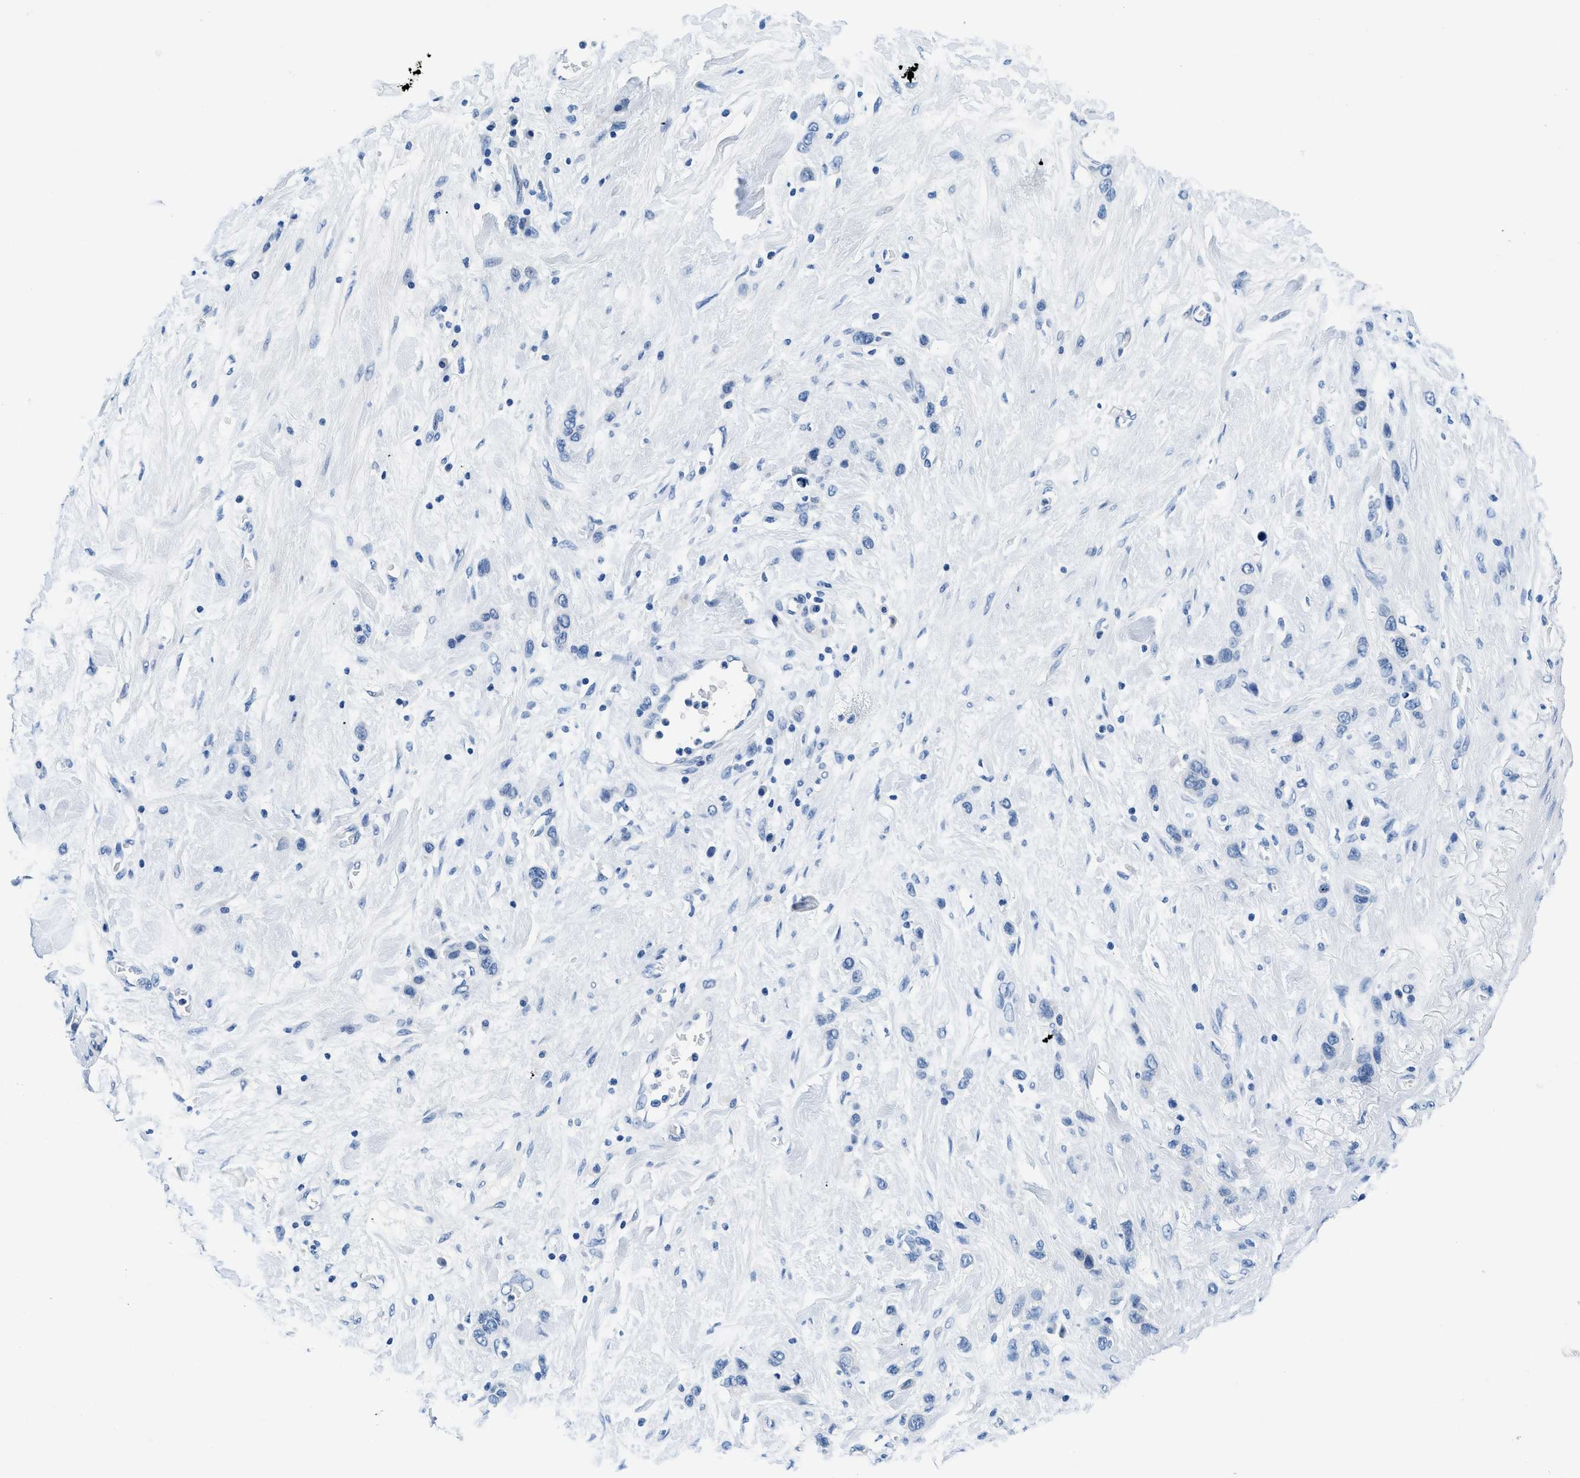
{"staining": {"intensity": "negative", "quantity": "none", "location": "none"}, "tissue": "stomach cancer", "cell_type": "Tumor cells", "image_type": "cancer", "snomed": [{"axis": "morphology", "description": "Adenocarcinoma, NOS"}, {"axis": "morphology", "description": "Adenocarcinoma, High grade"}, {"axis": "topography", "description": "Stomach, upper"}, {"axis": "topography", "description": "Stomach, lower"}], "caption": "Protein analysis of stomach cancer shows no significant expression in tumor cells.", "gene": "GSTM3", "patient": {"sex": "female", "age": 65}}